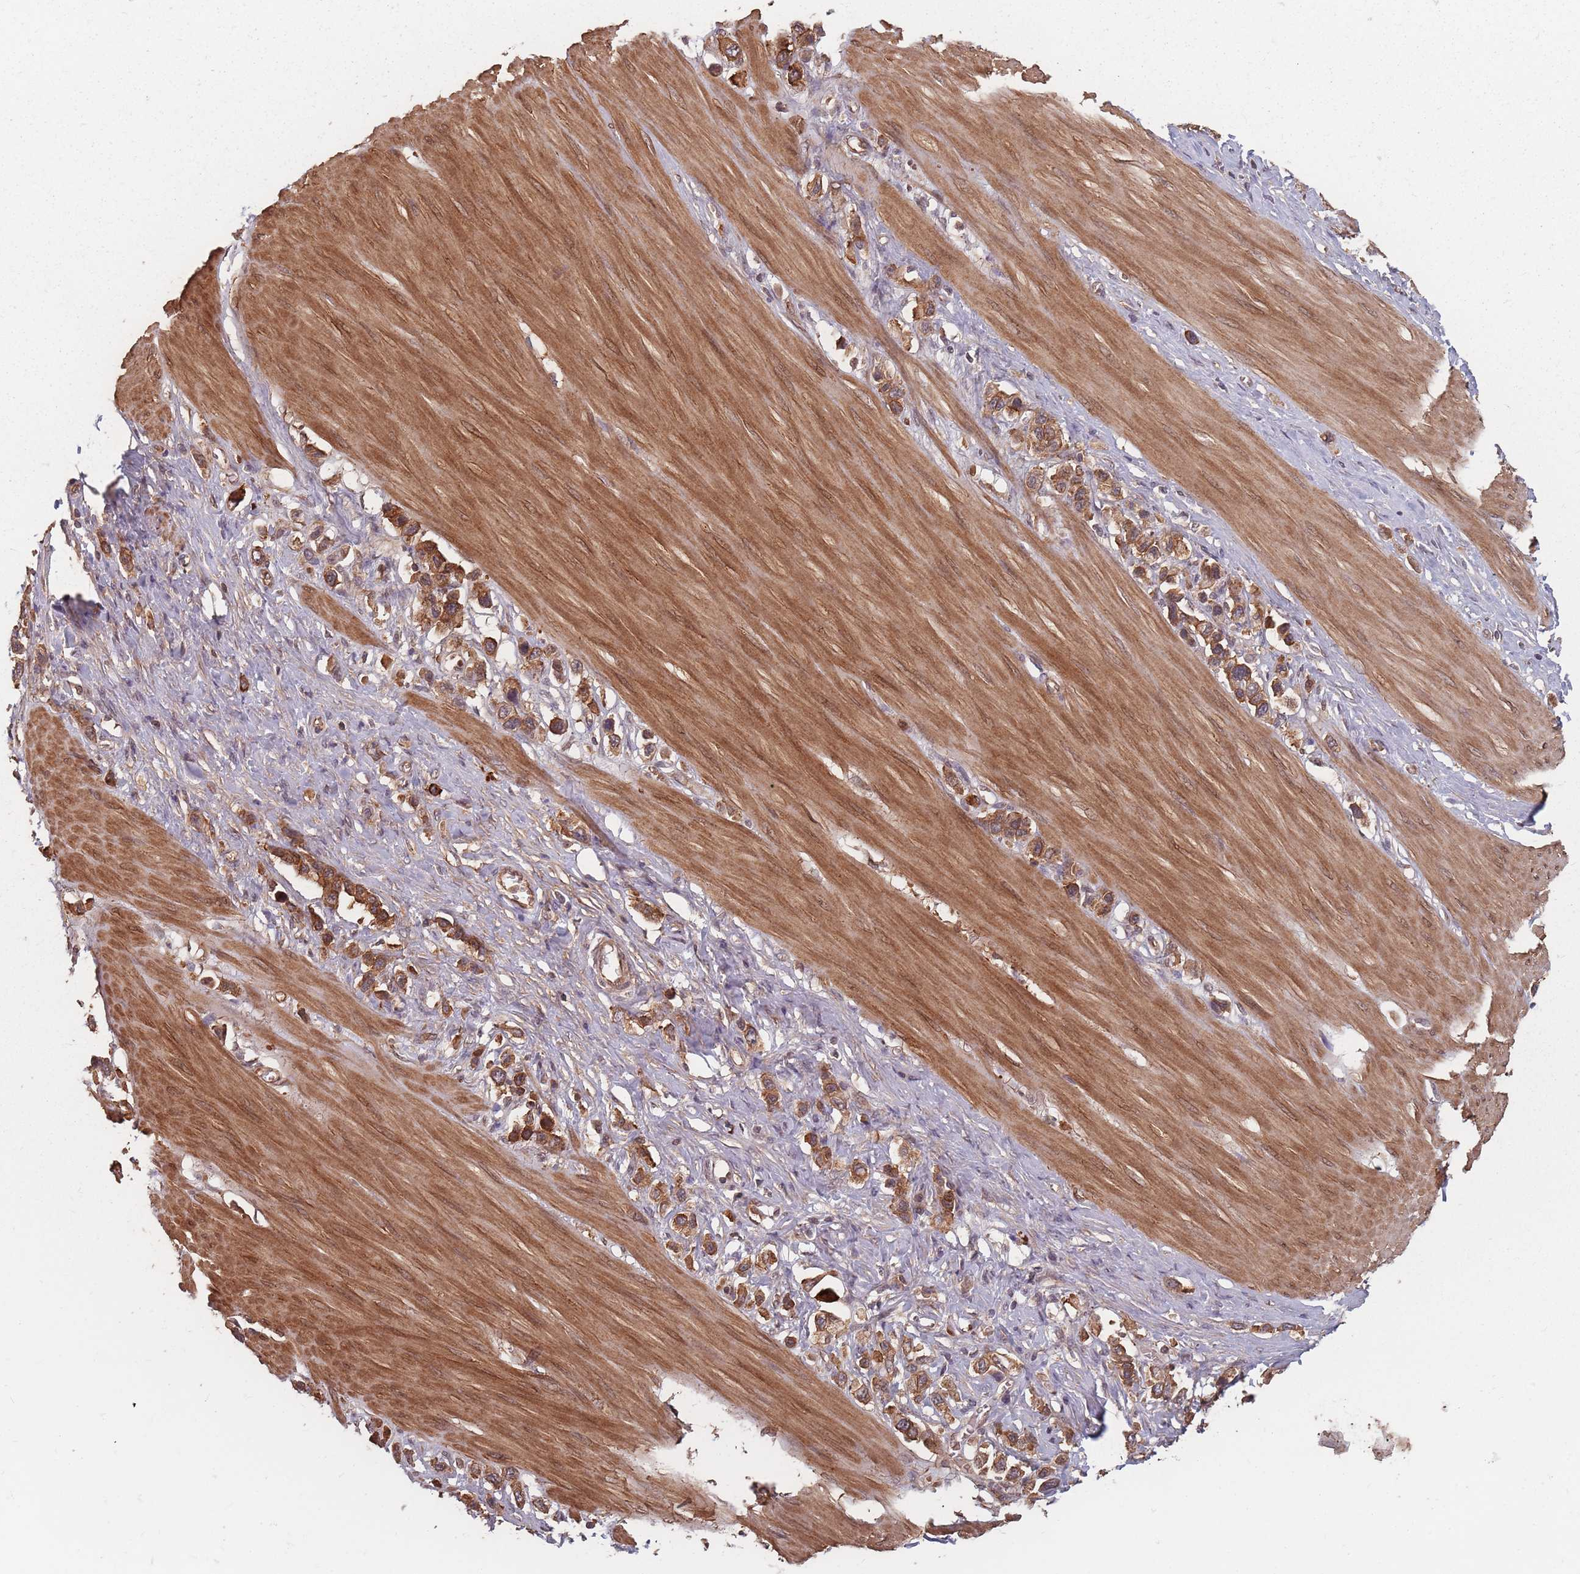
{"staining": {"intensity": "strong", "quantity": ">75%", "location": "cytoplasmic/membranous"}, "tissue": "stomach cancer", "cell_type": "Tumor cells", "image_type": "cancer", "snomed": [{"axis": "morphology", "description": "Adenocarcinoma, NOS"}, {"axis": "topography", "description": "Stomach"}], "caption": "Tumor cells display high levels of strong cytoplasmic/membranous staining in about >75% of cells in stomach adenocarcinoma.", "gene": "C3orf14", "patient": {"sex": "female", "age": 65}}